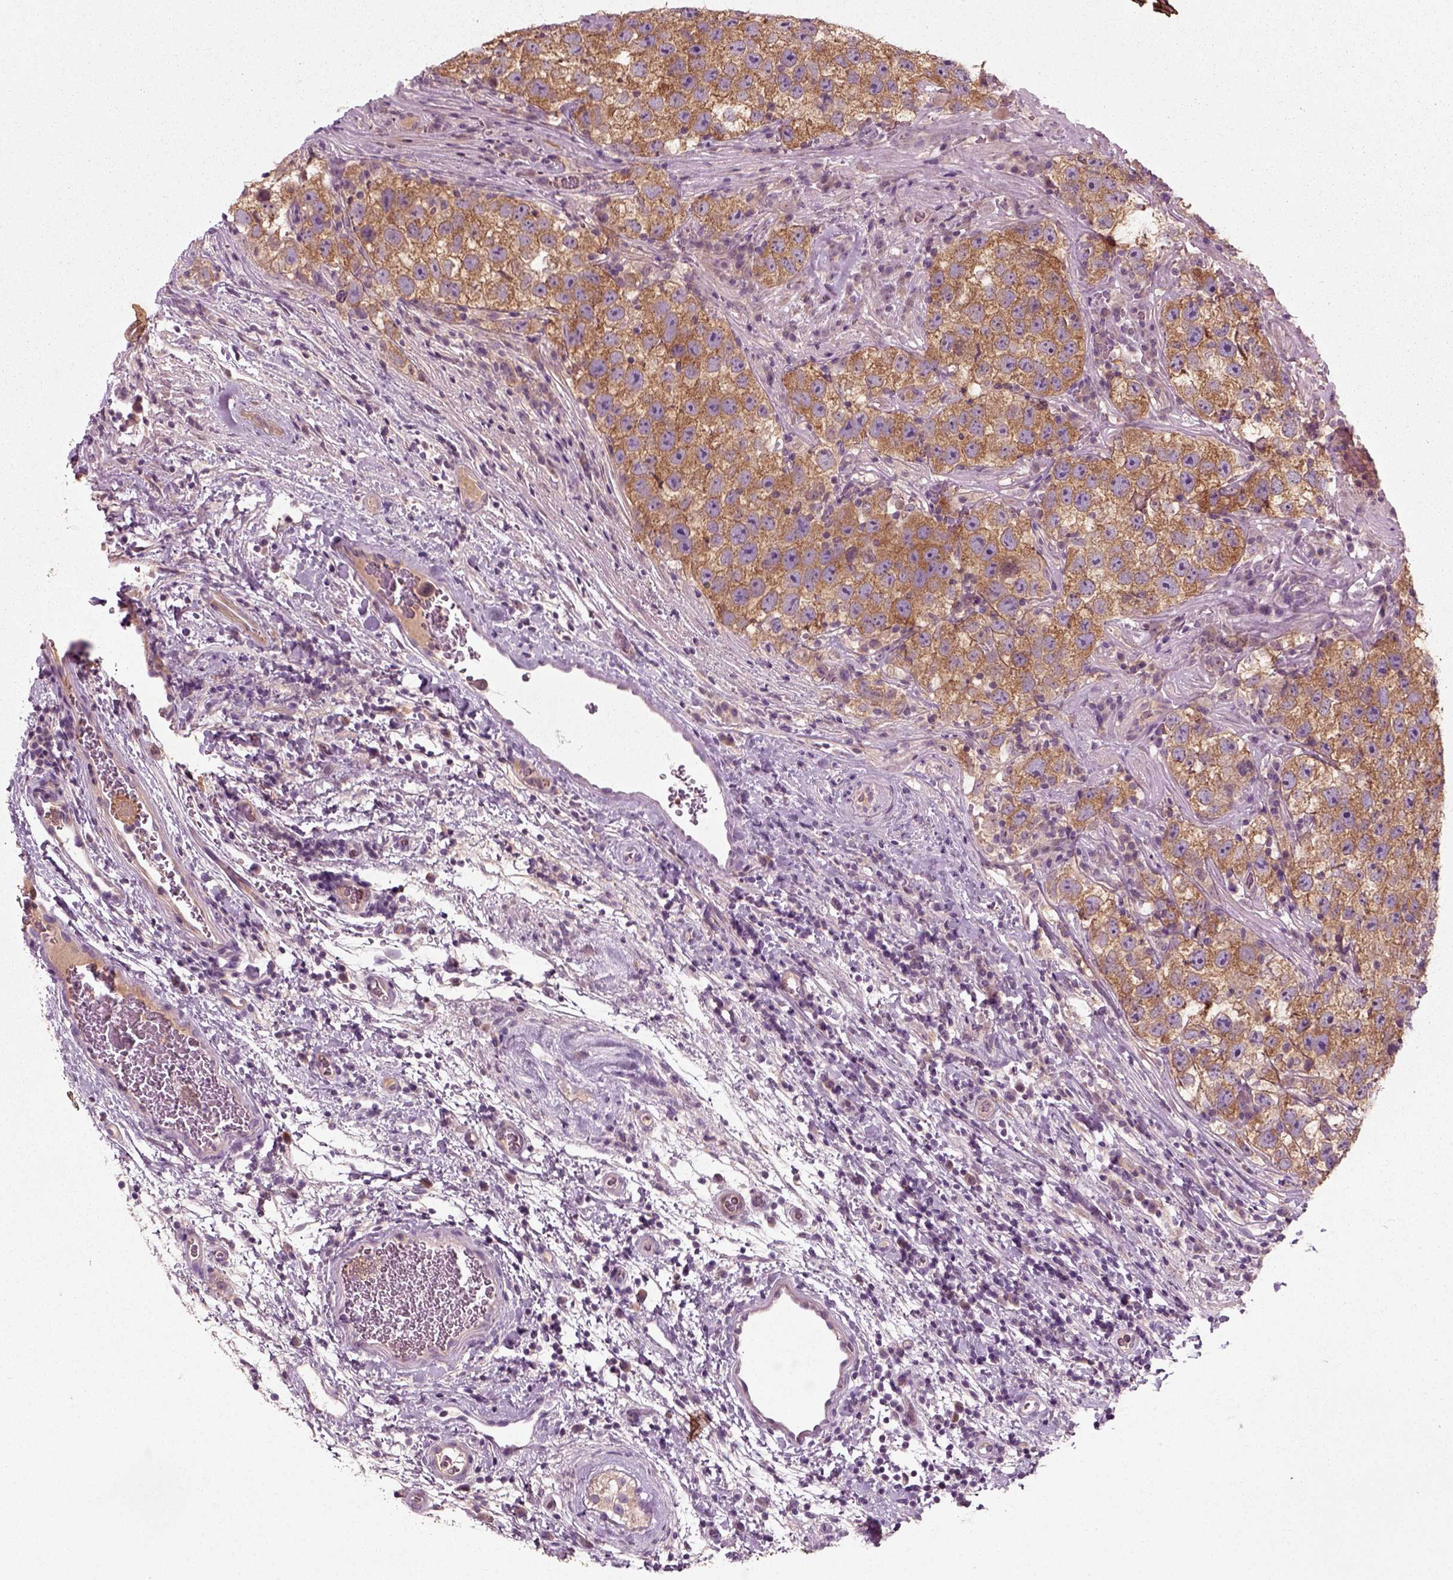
{"staining": {"intensity": "strong", "quantity": ">75%", "location": "cytoplasmic/membranous"}, "tissue": "testis cancer", "cell_type": "Tumor cells", "image_type": "cancer", "snomed": [{"axis": "morphology", "description": "Normal tissue, NOS"}, {"axis": "morphology", "description": "Seminoma, NOS"}, {"axis": "topography", "description": "Testis"}], "caption": "Immunohistochemistry of testis cancer (seminoma) reveals high levels of strong cytoplasmic/membranous staining in about >75% of tumor cells. Nuclei are stained in blue.", "gene": "RND2", "patient": {"sex": "male", "age": 31}}